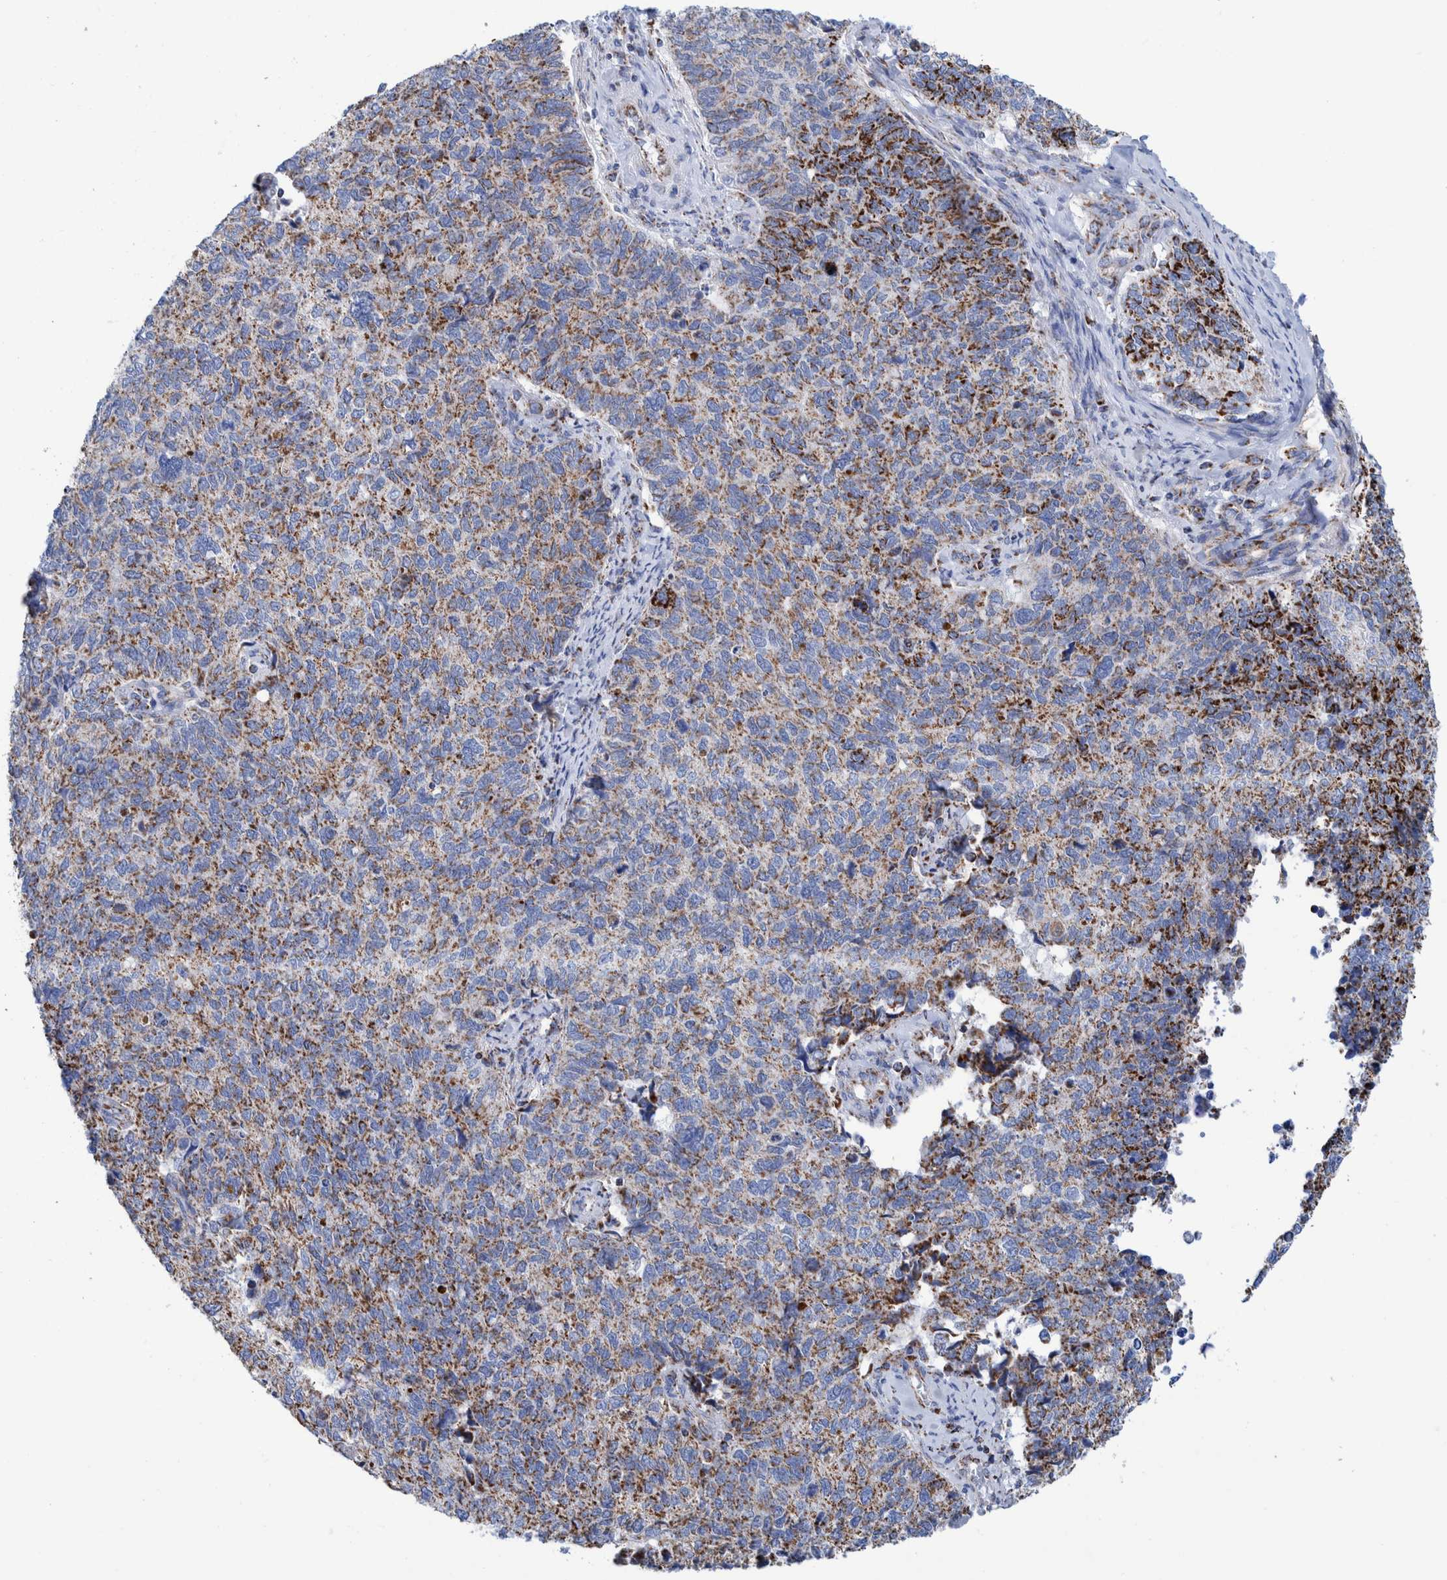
{"staining": {"intensity": "moderate", "quantity": ">75%", "location": "cytoplasmic/membranous"}, "tissue": "cervical cancer", "cell_type": "Tumor cells", "image_type": "cancer", "snomed": [{"axis": "morphology", "description": "Squamous cell carcinoma, NOS"}, {"axis": "topography", "description": "Cervix"}], "caption": "Immunohistochemical staining of human cervical cancer exhibits medium levels of moderate cytoplasmic/membranous protein positivity in approximately >75% of tumor cells.", "gene": "DECR1", "patient": {"sex": "female", "age": 63}}